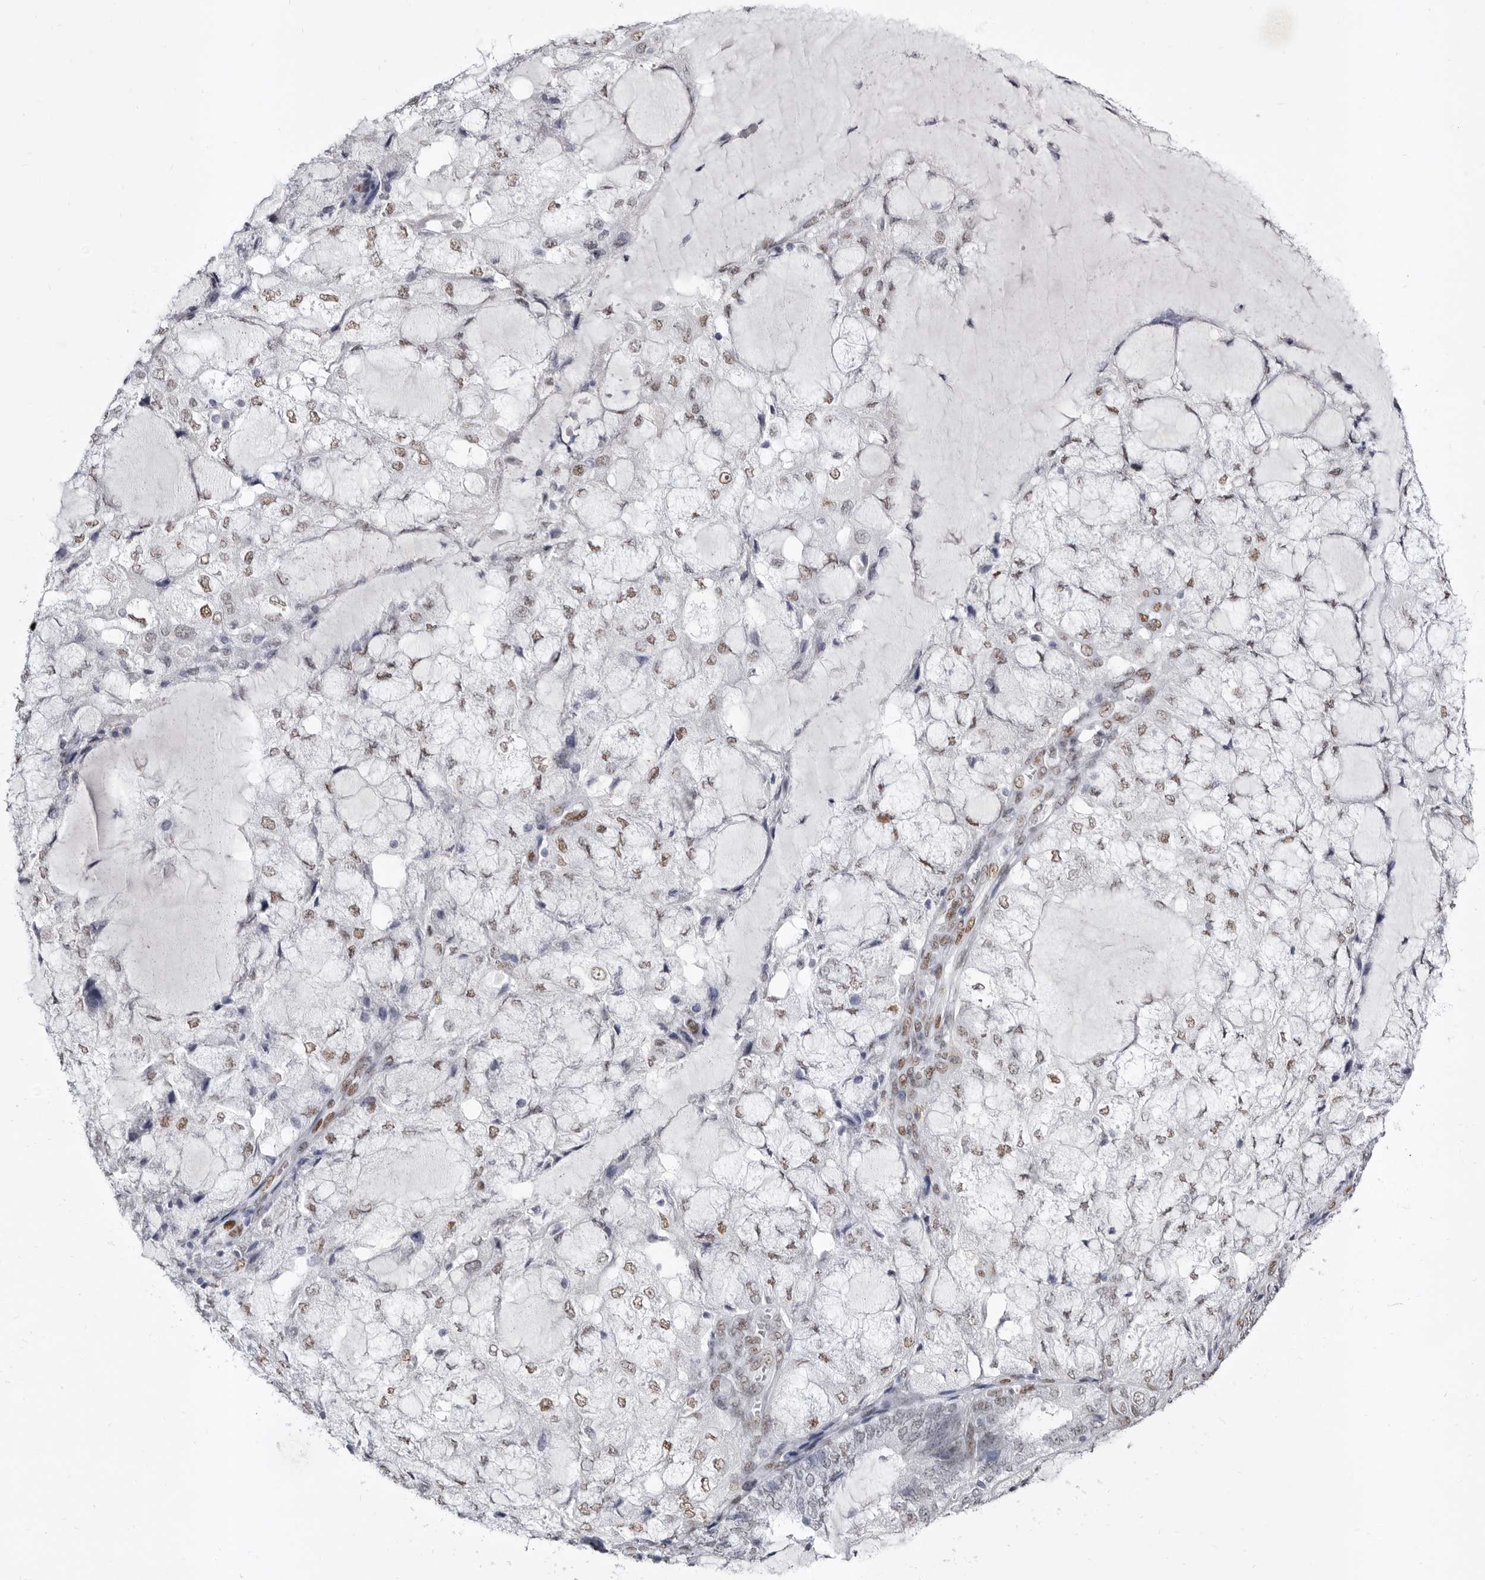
{"staining": {"intensity": "weak", "quantity": "25%-75%", "location": "nuclear"}, "tissue": "endometrial cancer", "cell_type": "Tumor cells", "image_type": "cancer", "snomed": [{"axis": "morphology", "description": "Adenocarcinoma, NOS"}, {"axis": "topography", "description": "Endometrium"}], "caption": "Brown immunohistochemical staining in adenocarcinoma (endometrial) exhibits weak nuclear expression in approximately 25%-75% of tumor cells.", "gene": "ZNF326", "patient": {"sex": "female", "age": 81}}